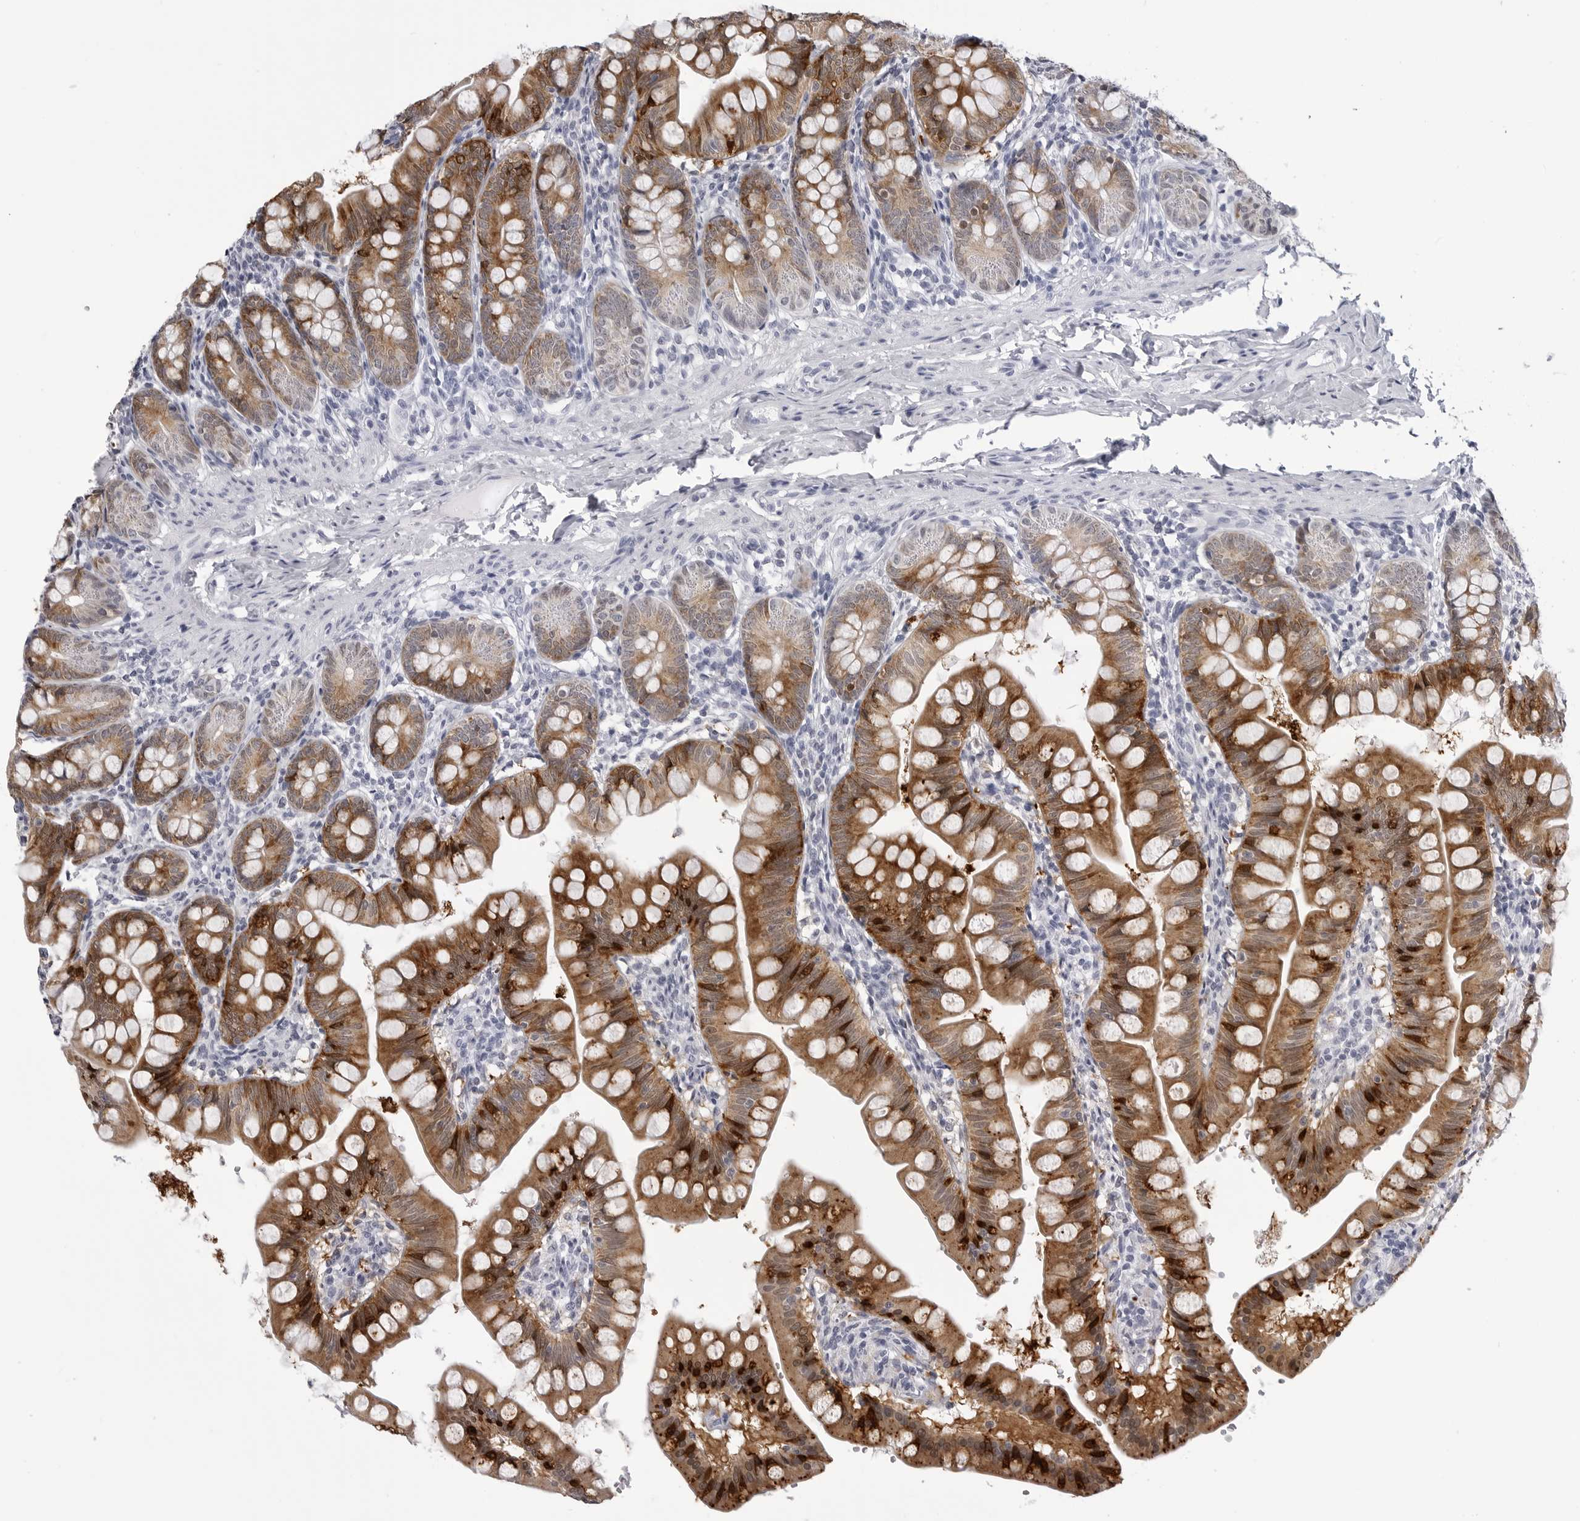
{"staining": {"intensity": "strong", "quantity": "25%-75%", "location": "cytoplasmic/membranous"}, "tissue": "small intestine", "cell_type": "Glandular cells", "image_type": "normal", "snomed": [{"axis": "morphology", "description": "Normal tissue, NOS"}, {"axis": "topography", "description": "Small intestine"}], "caption": "A photomicrograph of human small intestine stained for a protein shows strong cytoplasmic/membranous brown staining in glandular cells. (Brightfield microscopy of DAB IHC at high magnification).", "gene": "LGALS4", "patient": {"sex": "male", "age": 7}}